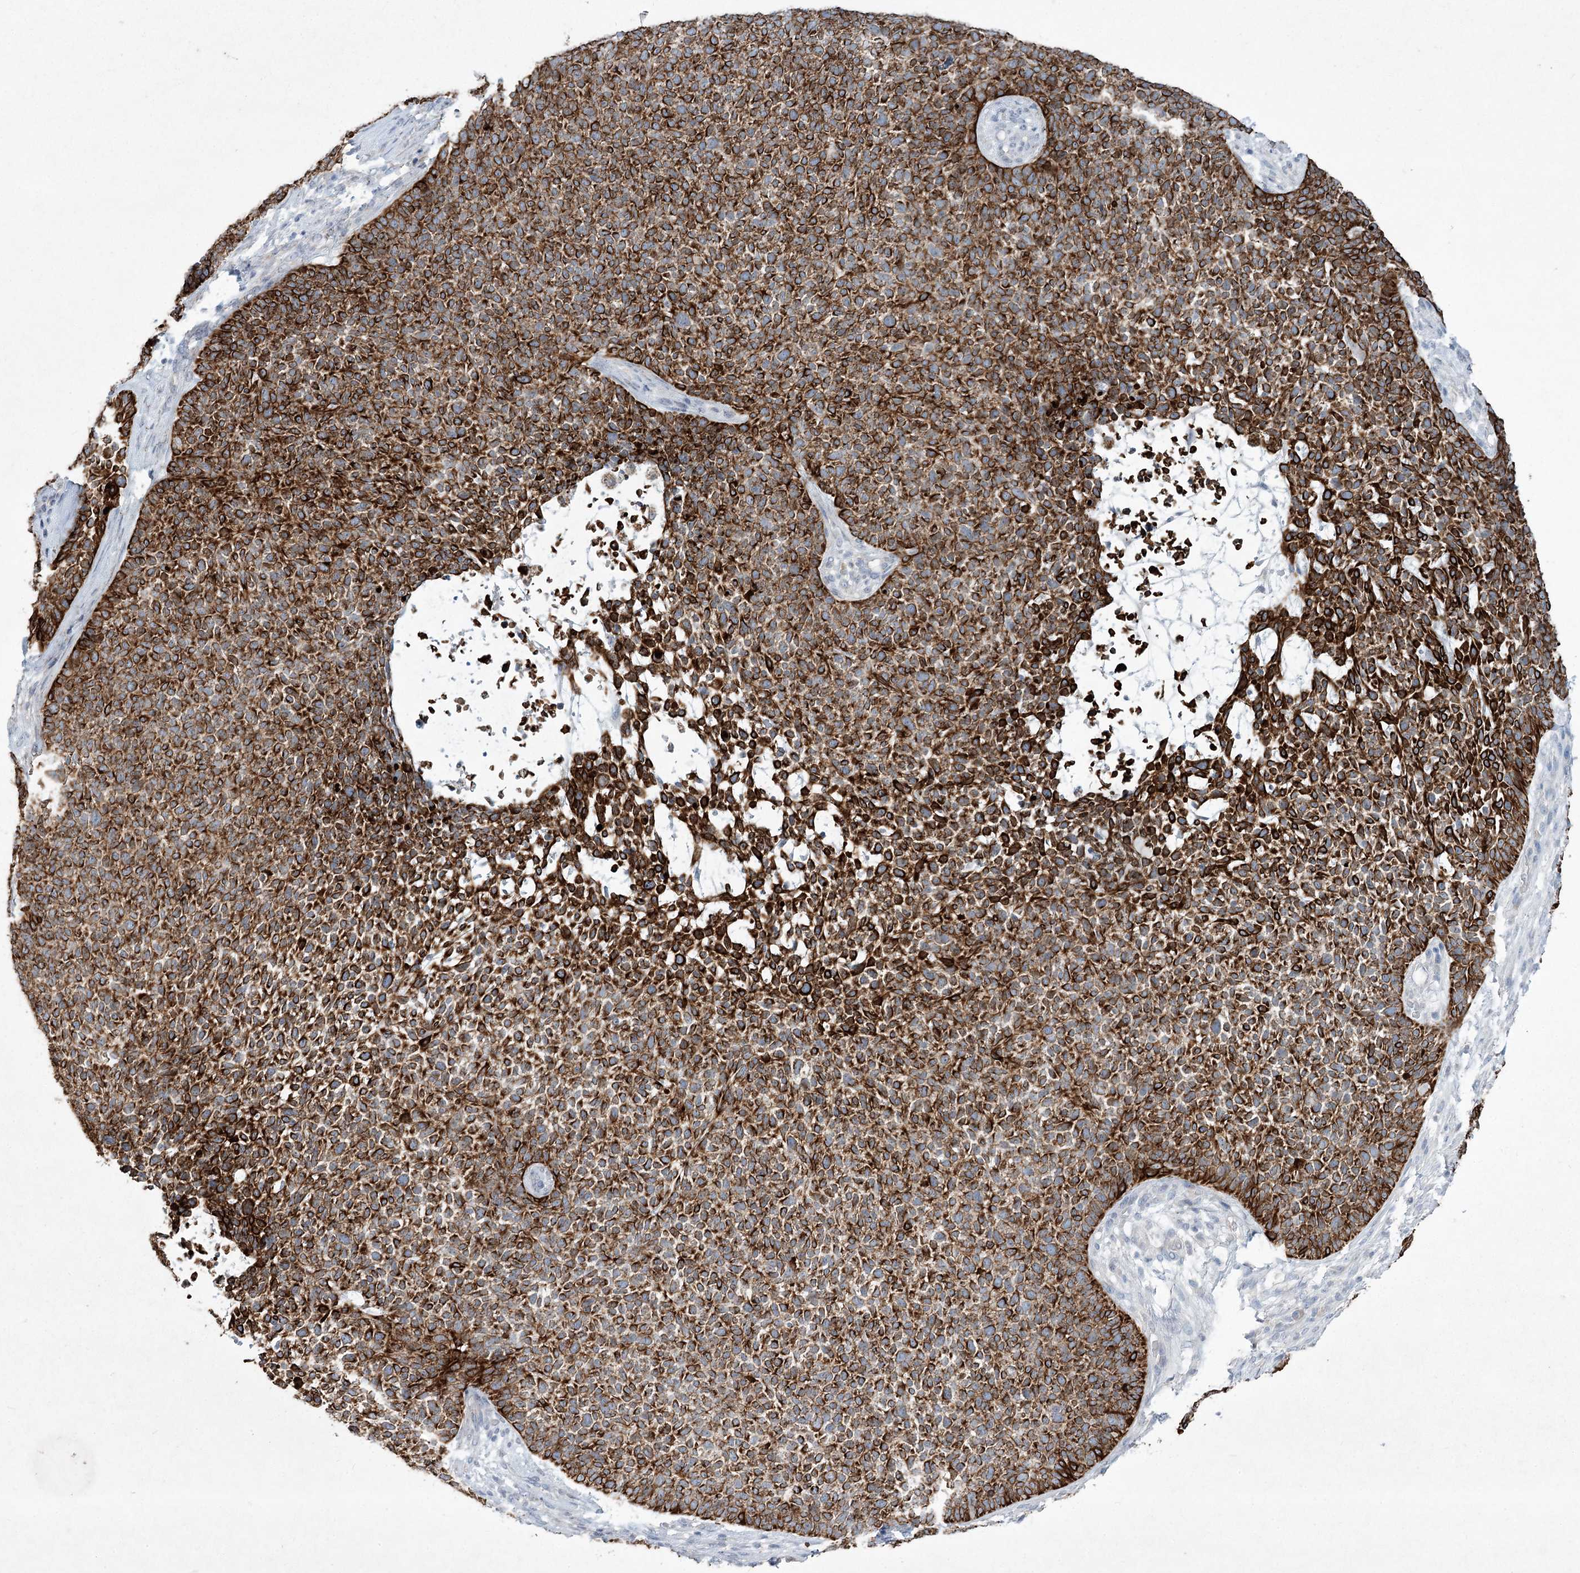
{"staining": {"intensity": "strong", "quantity": ">75%", "location": "cytoplasmic/membranous"}, "tissue": "skin cancer", "cell_type": "Tumor cells", "image_type": "cancer", "snomed": [{"axis": "morphology", "description": "Basal cell carcinoma"}, {"axis": "topography", "description": "Skin"}], "caption": "Tumor cells show high levels of strong cytoplasmic/membranous expression in about >75% of cells in skin basal cell carcinoma. The protein of interest is stained brown, and the nuclei are stained in blue (DAB (3,3'-diaminobenzidine) IHC with brightfield microscopy, high magnification).", "gene": "ABITRAM", "patient": {"sex": "female", "age": 84}}